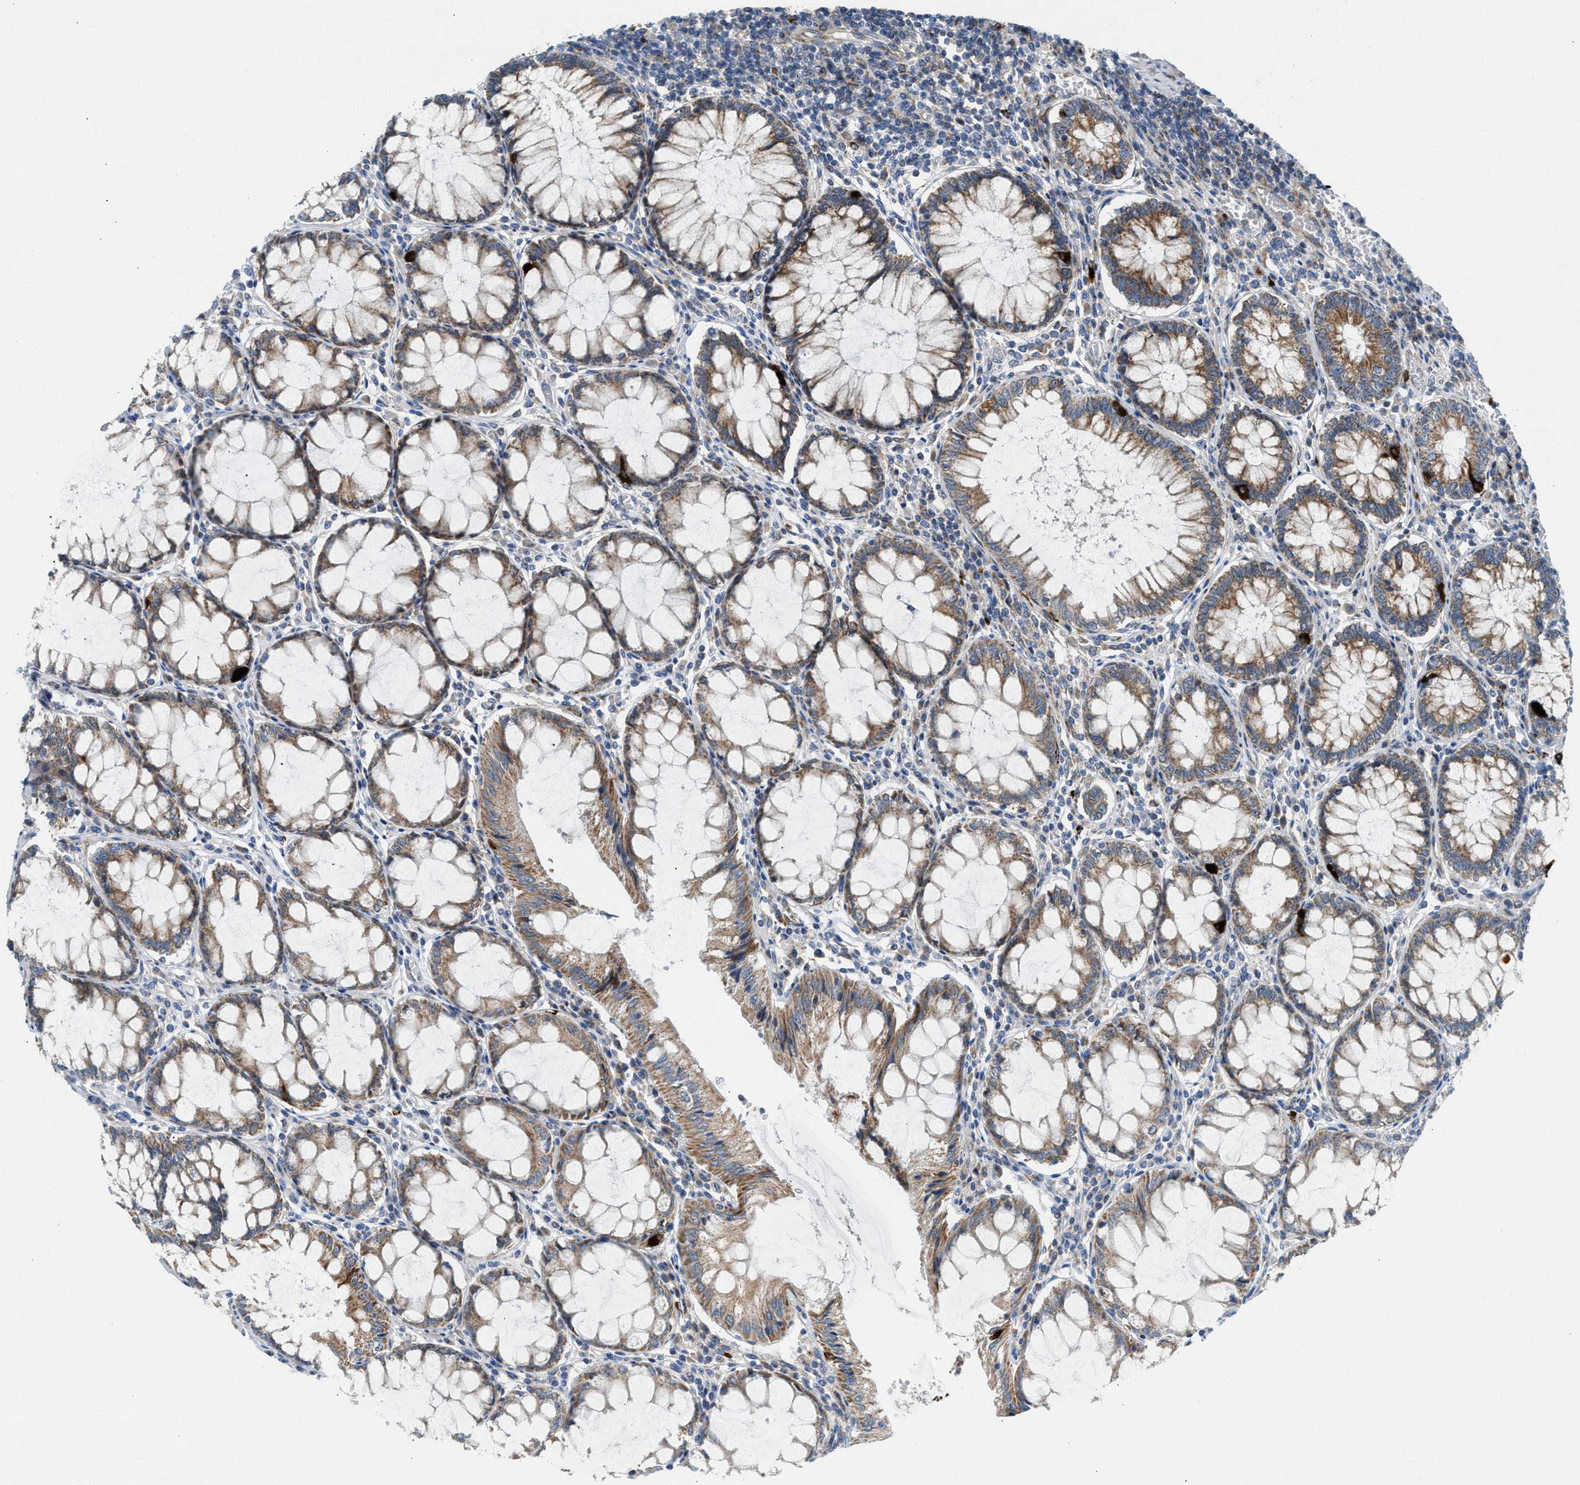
{"staining": {"intensity": "moderate", "quantity": ">75%", "location": "cytoplasmic/membranous"}, "tissue": "colorectal cancer", "cell_type": "Tumor cells", "image_type": "cancer", "snomed": [{"axis": "morphology", "description": "Normal tissue, NOS"}, {"axis": "morphology", "description": "Adenocarcinoma, NOS"}, {"axis": "topography", "description": "Rectum"}], "caption": "Colorectal cancer stained with DAB IHC displays medium levels of moderate cytoplasmic/membranous staining in approximately >75% of tumor cells.", "gene": "TPH1", "patient": {"sex": "female", "age": 66}}